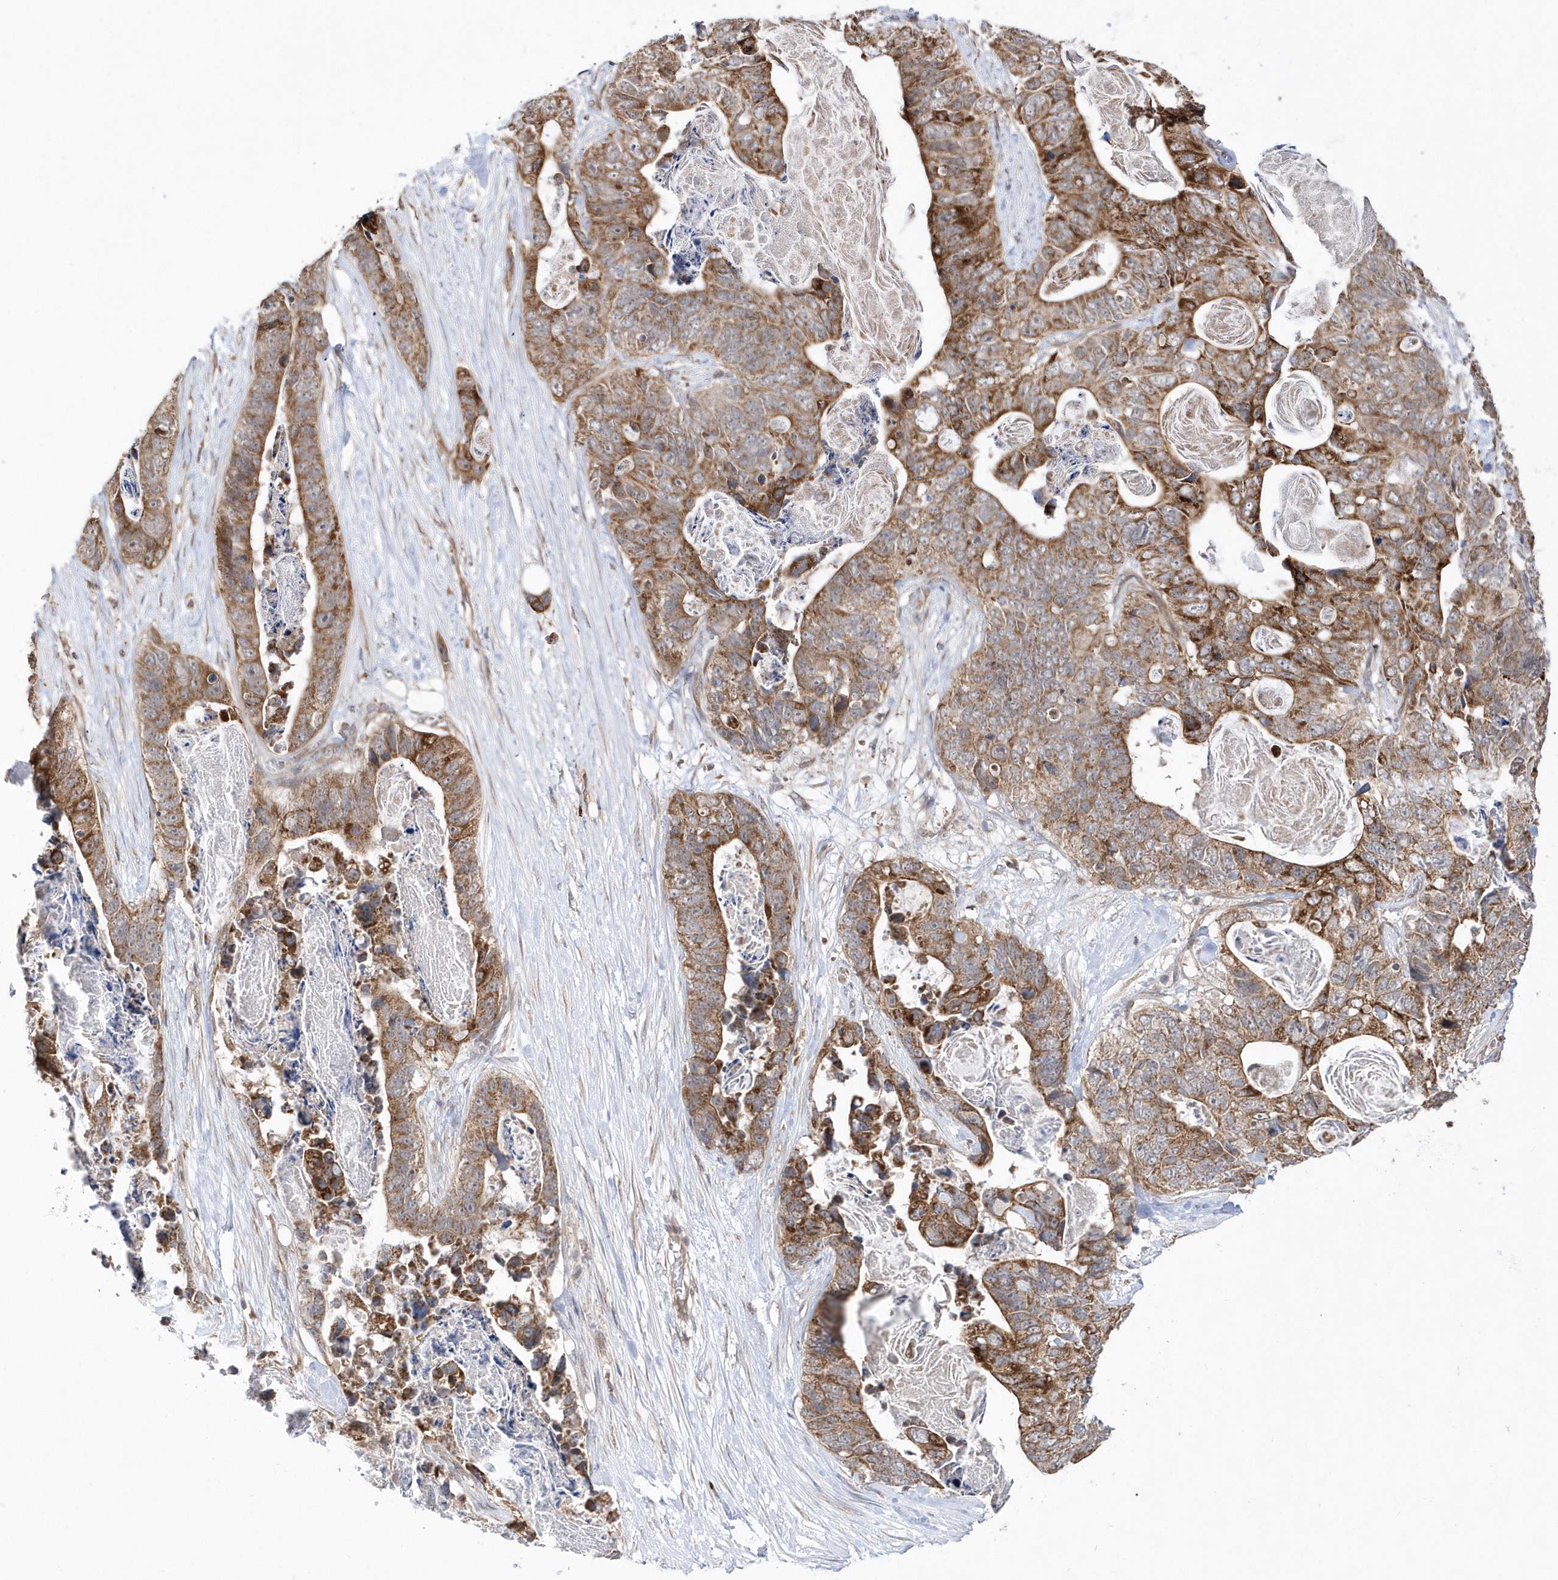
{"staining": {"intensity": "moderate", "quantity": ">75%", "location": "cytoplasmic/membranous"}, "tissue": "stomach cancer", "cell_type": "Tumor cells", "image_type": "cancer", "snomed": [{"axis": "morphology", "description": "Adenocarcinoma, NOS"}, {"axis": "topography", "description": "Stomach"}], "caption": "This is an image of IHC staining of stomach cancer (adenocarcinoma), which shows moderate expression in the cytoplasmic/membranous of tumor cells.", "gene": "DALRD3", "patient": {"sex": "female", "age": 89}}